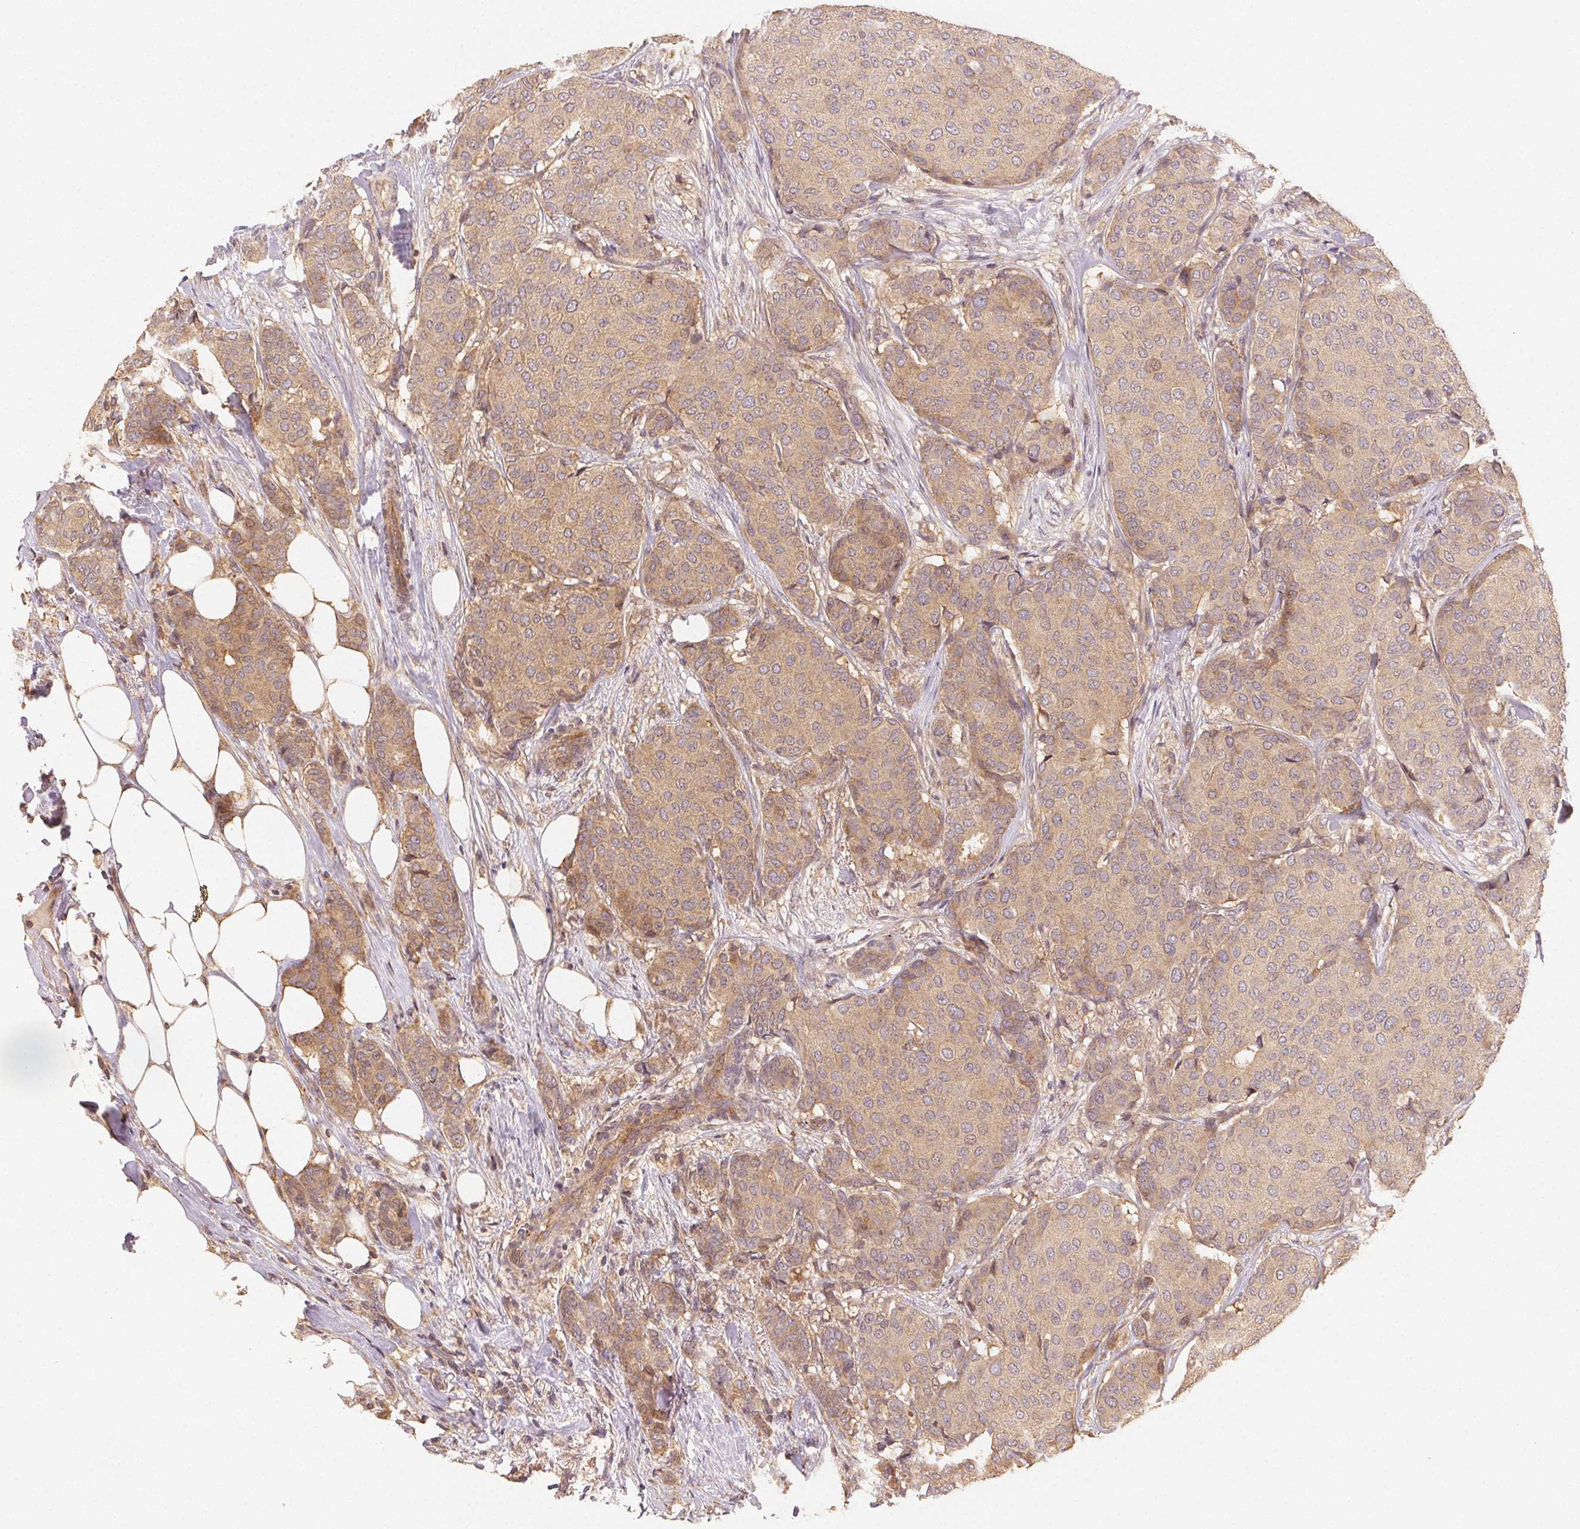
{"staining": {"intensity": "weak", "quantity": ">75%", "location": "cytoplasmic/membranous"}, "tissue": "breast cancer", "cell_type": "Tumor cells", "image_type": "cancer", "snomed": [{"axis": "morphology", "description": "Duct carcinoma"}, {"axis": "topography", "description": "Breast"}], "caption": "There is low levels of weak cytoplasmic/membranous positivity in tumor cells of infiltrating ductal carcinoma (breast), as demonstrated by immunohistochemical staining (brown color).", "gene": "RALA", "patient": {"sex": "female", "age": 75}}